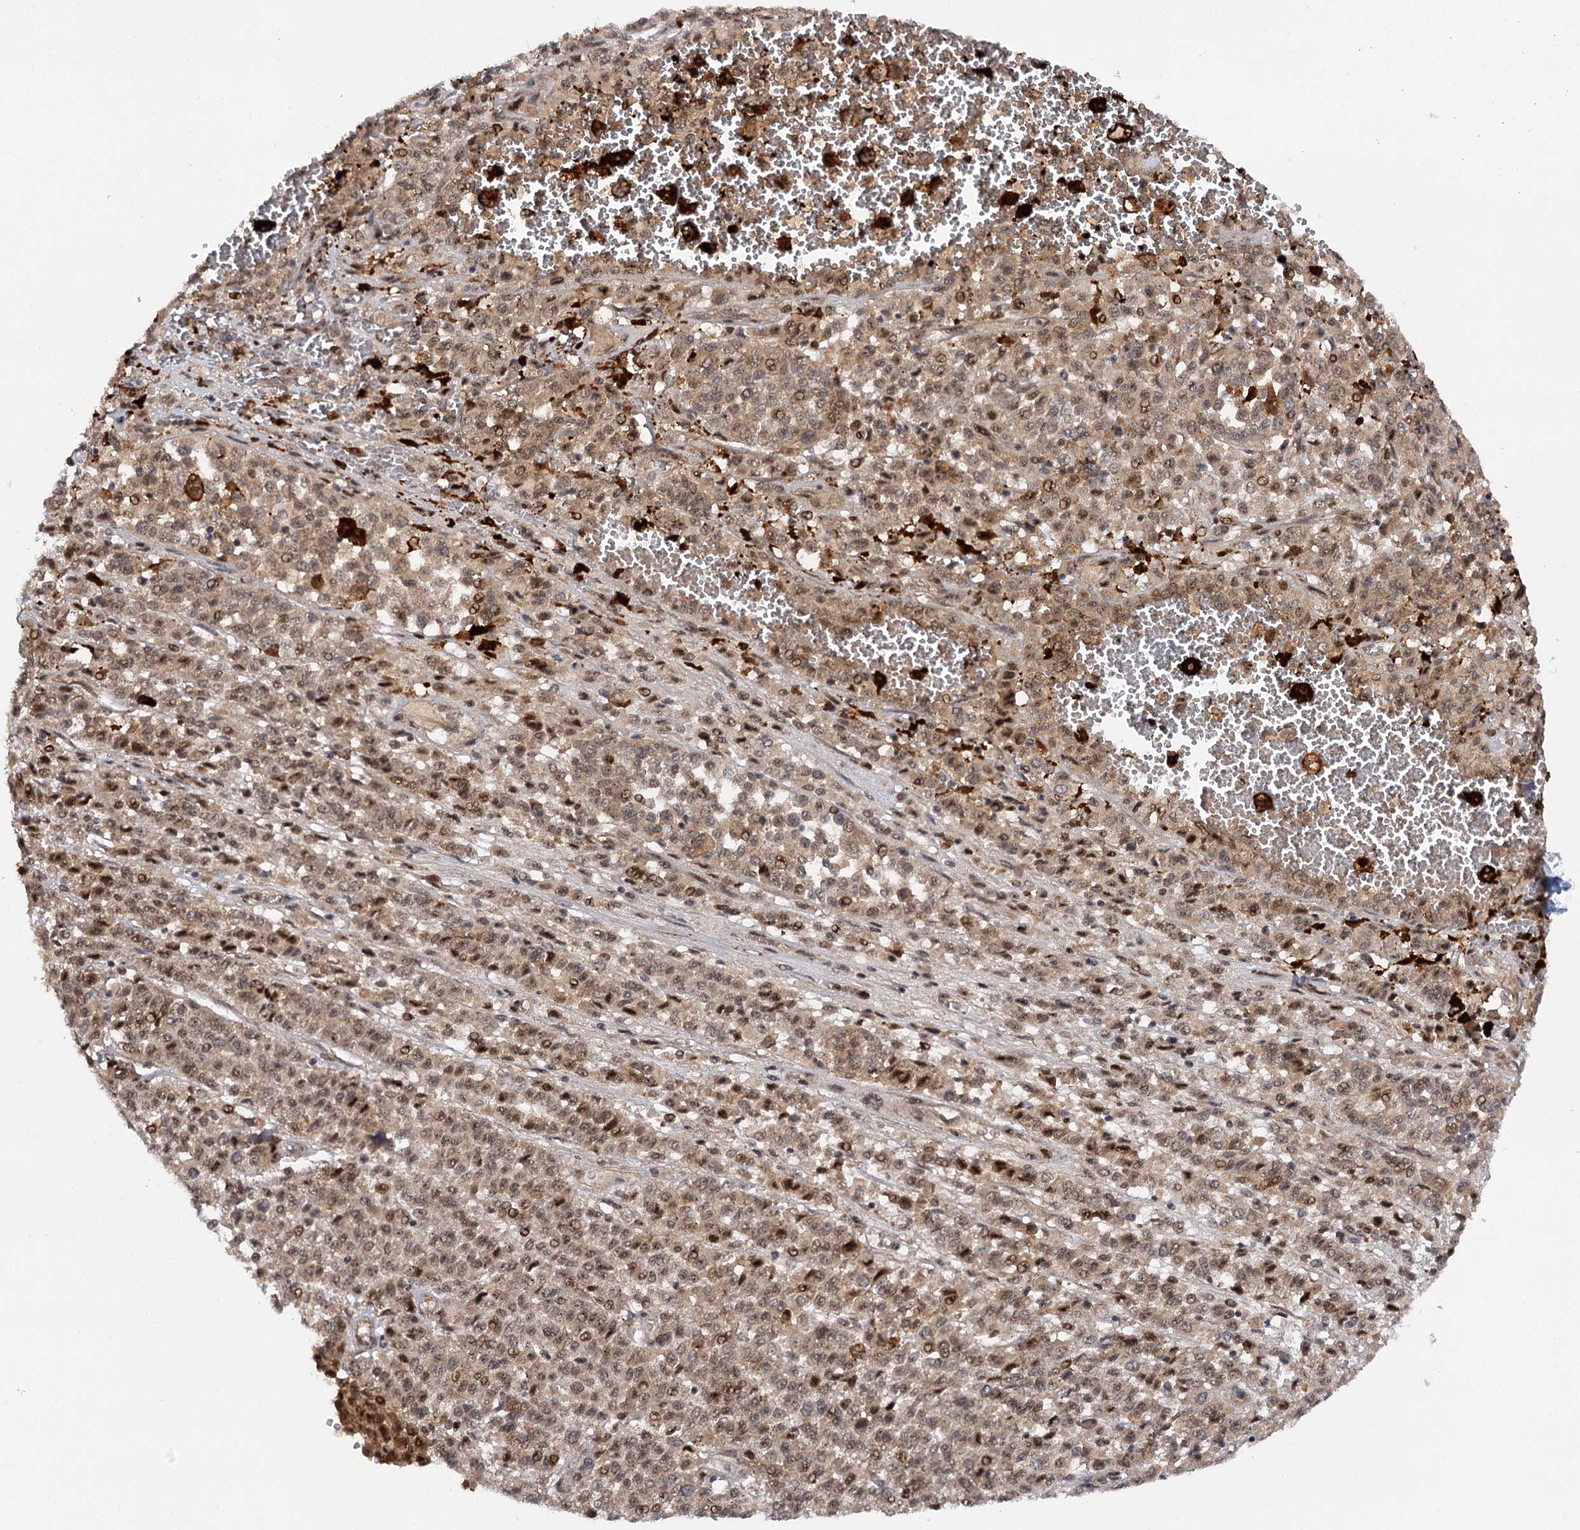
{"staining": {"intensity": "moderate", "quantity": ">75%", "location": "cytoplasmic/membranous,nuclear"}, "tissue": "melanoma", "cell_type": "Tumor cells", "image_type": "cancer", "snomed": [{"axis": "morphology", "description": "Malignant melanoma, Metastatic site"}, {"axis": "topography", "description": "Pancreas"}], "caption": "Moderate cytoplasmic/membranous and nuclear protein positivity is appreciated in about >75% of tumor cells in melanoma.", "gene": "BUD13", "patient": {"sex": "female", "age": 30}}